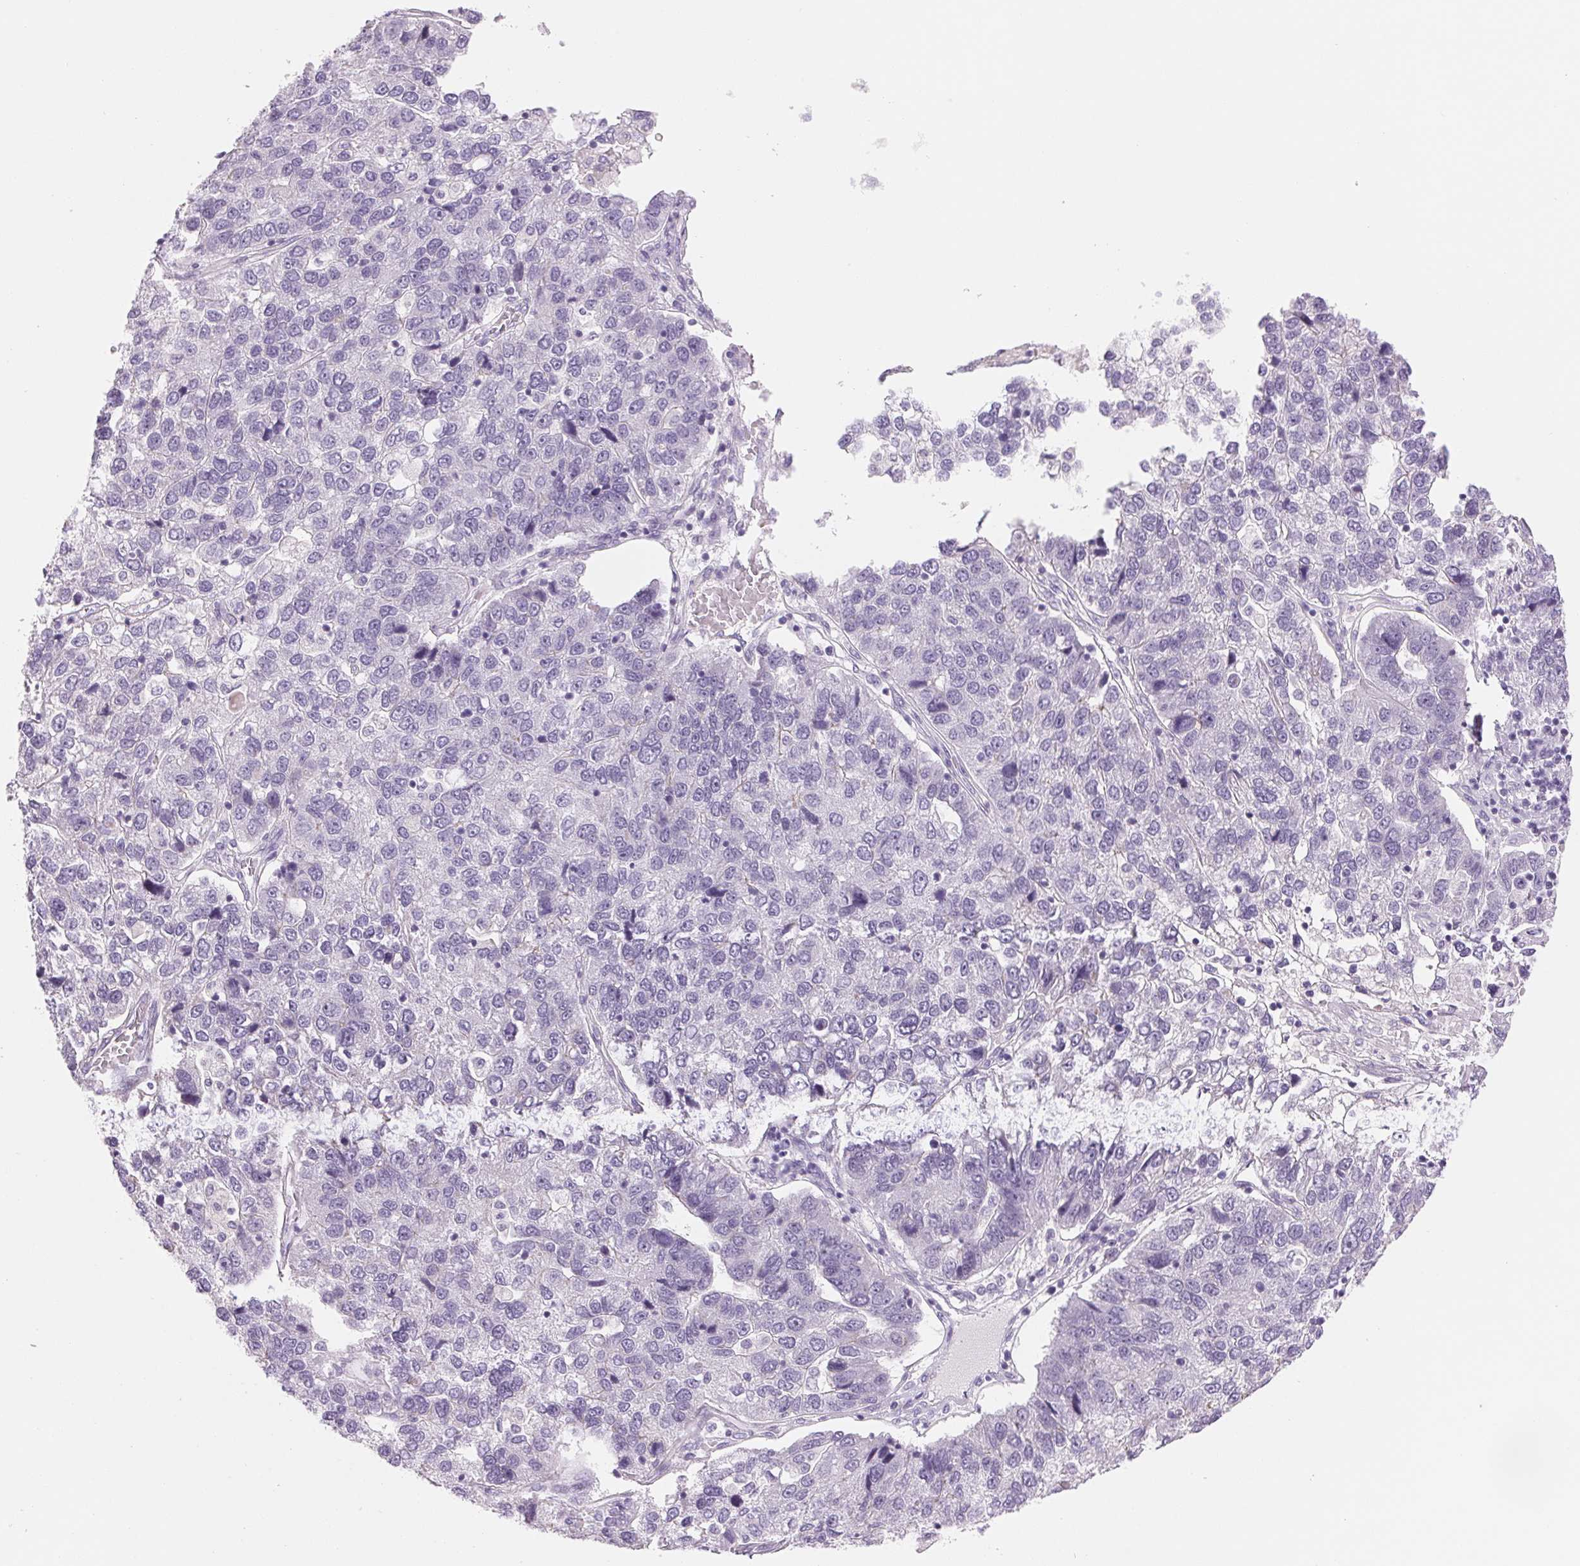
{"staining": {"intensity": "negative", "quantity": "none", "location": "none"}, "tissue": "pancreatic cancer", "cell_type": "Tumor cells", "image_type": "cancer", "snomed": [{"axis": "morphology", "description": "Adenocarcinoma, NOS"}, {"axis": "topography", "description": "Pancreas"}], "caption": "Immunohistochemical staining of pancreatic adenocarcinoma shows no significant expression in tumor cells.", "gene": "CCDC168", "patient": {"sex": "female", "age": 61}}